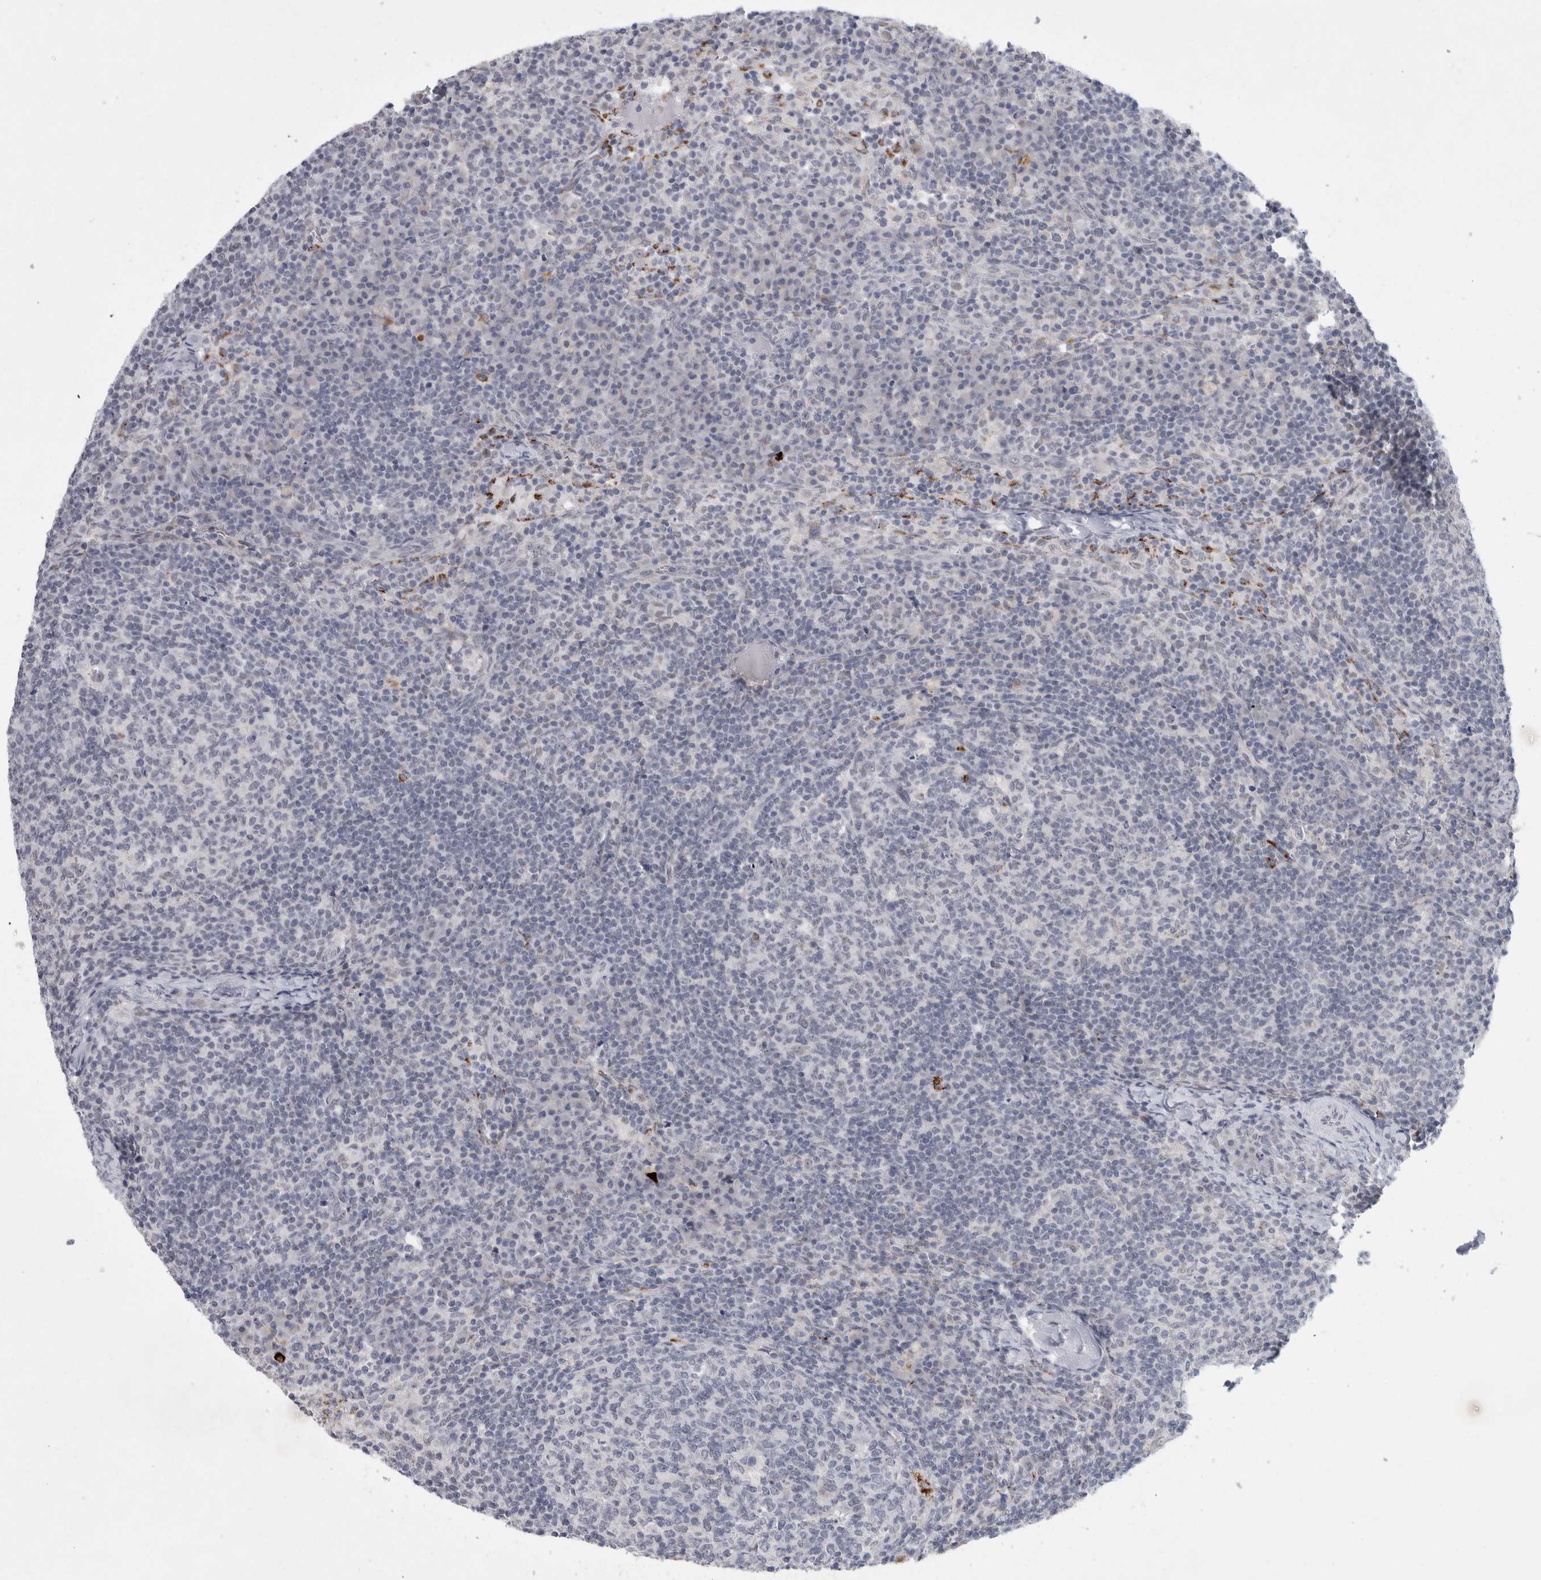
{"staining": {"intensity": "negative", "quantity": "none", "location": "none"}, "tissue": "lymph node", "cell_type": "Germinal center cells", "image_type": "normal", "snomed": [{"axis": "morphology", "description": "Normal tissue, NOS"}, {"axis": "morphology", "description": "Inflammation, NOS"}, {"axis": "topography", "description": "Lymph node"}], "caption": "Immunohistochemistry of benign human lymph node demonstrates no staining in germinal center cells.", "gene": "NIPA1", "patient": {"sex": "male", "age": 55}}